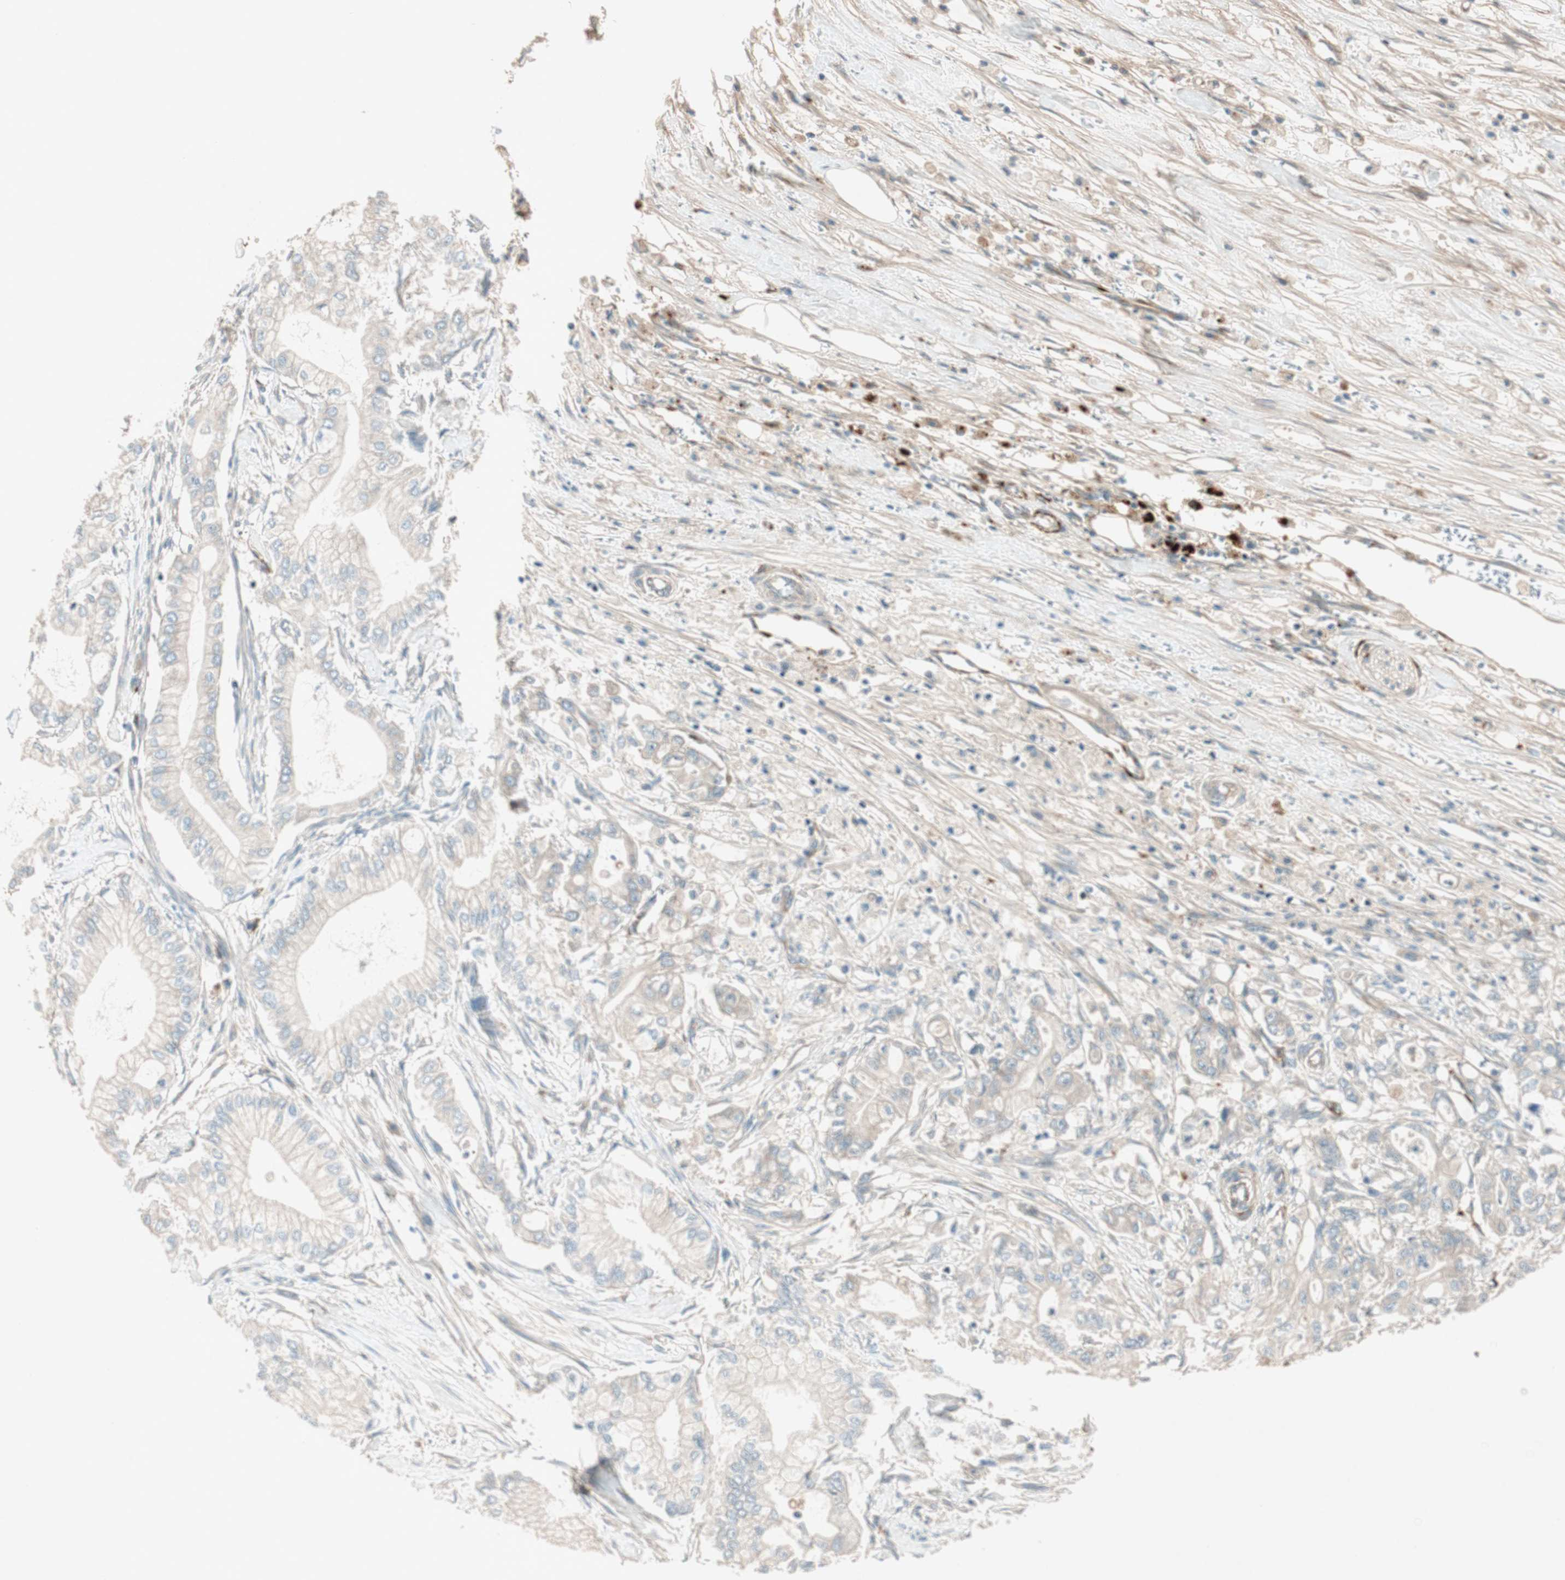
{"staining": {"intensity": "negative", "quantity": "none", "location": "none"}, "tissue": "pancreatic cancer", "cell_type": "Tumor cells", "image_type": "cancer", "snomed": [{"axis": "morphology", "description": "Adenocarcinoma, NOS"}, {"axis": "topography", "description": "Pancreas"}], "caption": "There is no significant positivity in tumor cells of pancreatic cancer. Nuclei are stained in blue.", "gene": "EPHA6", "patient": {"sex": "male", "age": 70}}